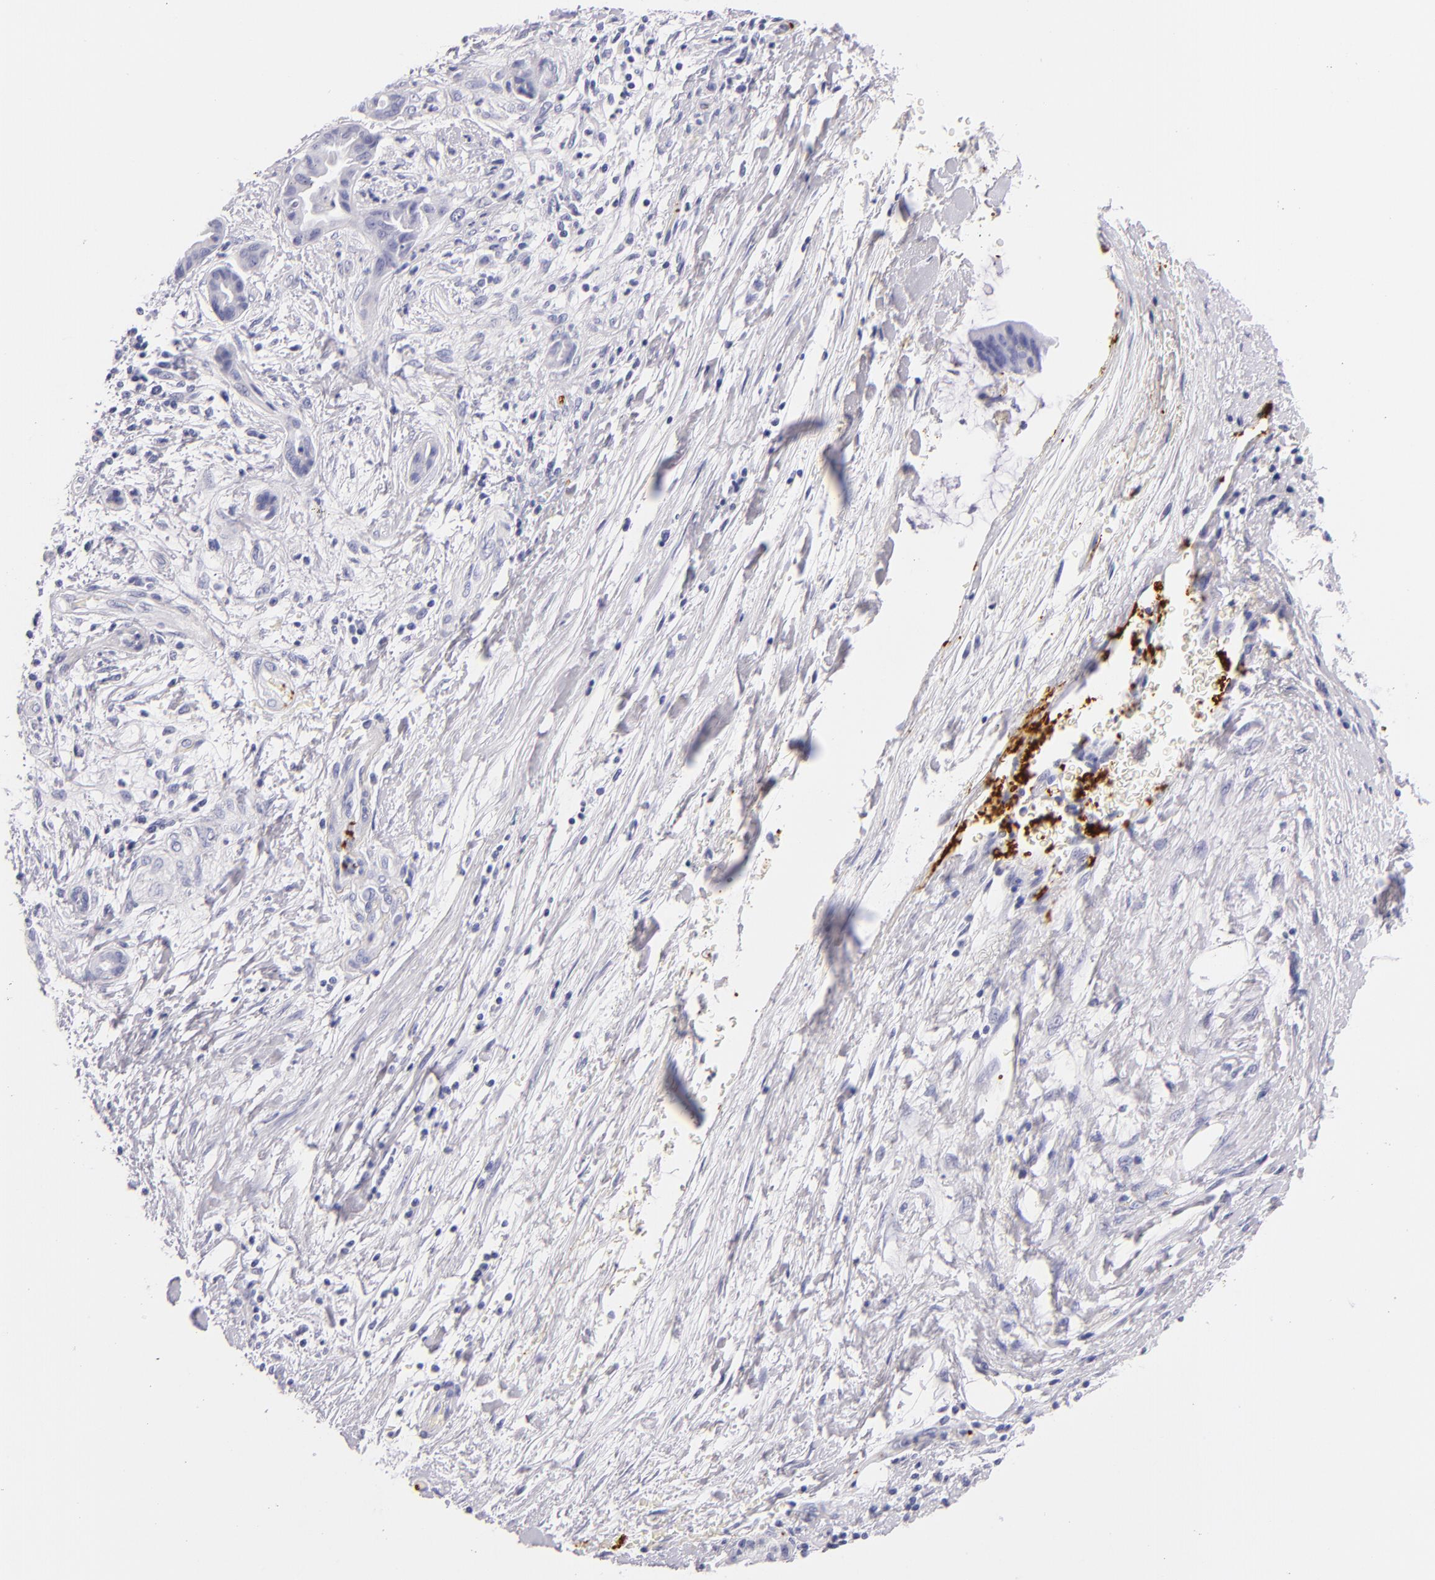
{"staining": {"intensity": "negative", "quantity": "none", "location": "none"}, "tissue": "pancreatic cancer", "cell_type": "Tumor cells", "image_type": "cancer", "snomed": [{"axis": "morphology", "description": "Adenocarcinoma, NOS"}, {"axis": "topography", "description": "Pancreas"}], "caption": "Human adenocarcinoma (pancreatic) stained for a protein using immunohistochemistry (IHC) reveals no staining in tumor cells.", "gene": "GP1BA", "patient": {"sex": "female", "age": 70}}